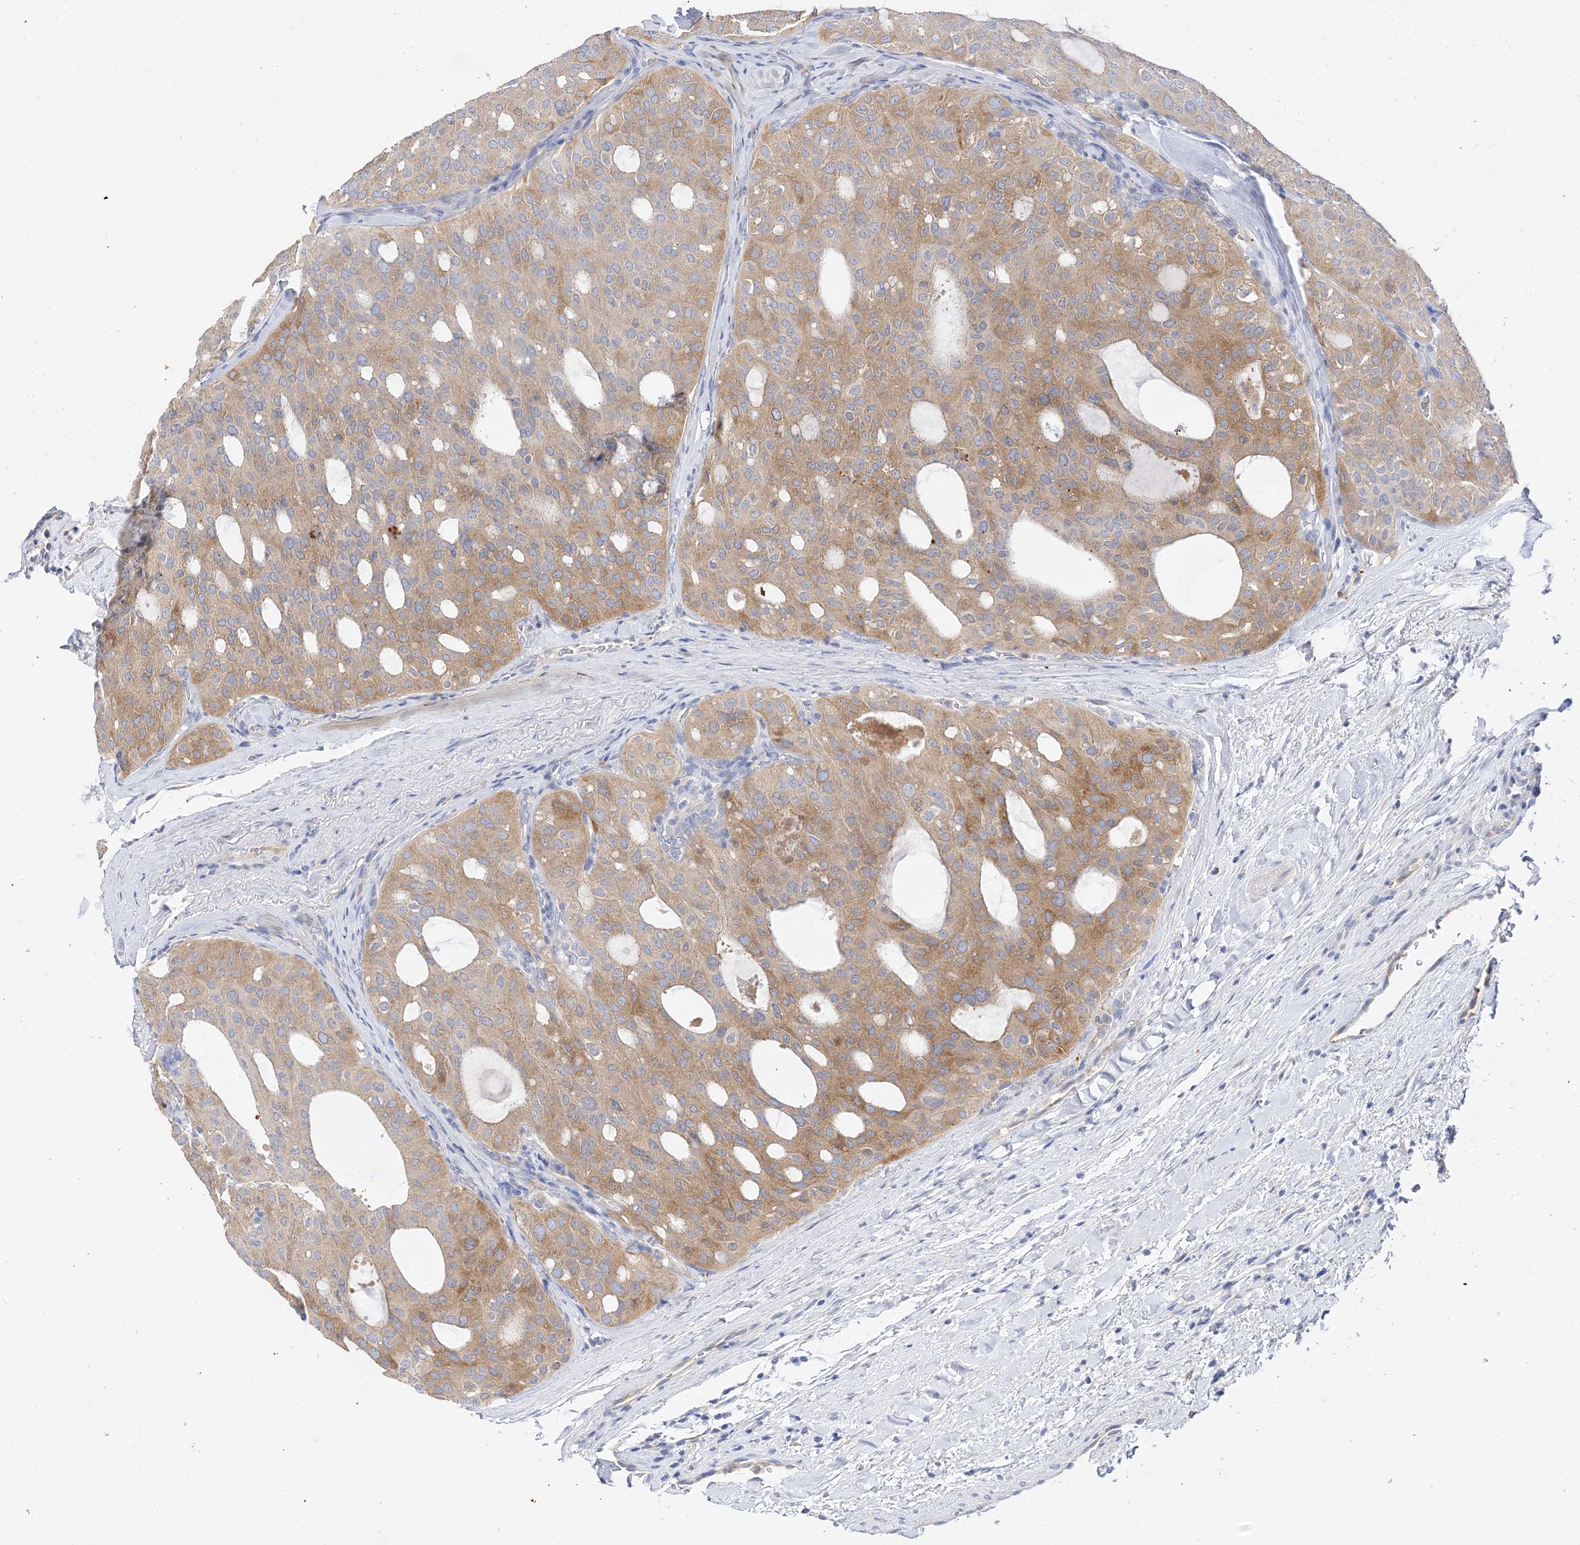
{"staining": {"intensity": "moderate", "quantity": ">75%", "location": "cytoplasmic/membranous"}, "tissue": "thyroid cancer", "cell_type": "Tumor cells", "image_type": "cancer", "snomed": [{"axis": "morphology", "description": "Follicular adenoma carcinoma, NOS"}, {"axis": "topography", "description": "Thyroid gland"}], "caption": "The image reveals immunohistochemical staining of thyroid cancer (follicular adenoma carcinoma). There is moderate cytoplasmic/membranous expression is identified in approximately >75% of tumor cells. (IHC, brightfield microscopy, high magnification).", "gene": "ARV1", "patient": {"sex": "male", "age": 75}}